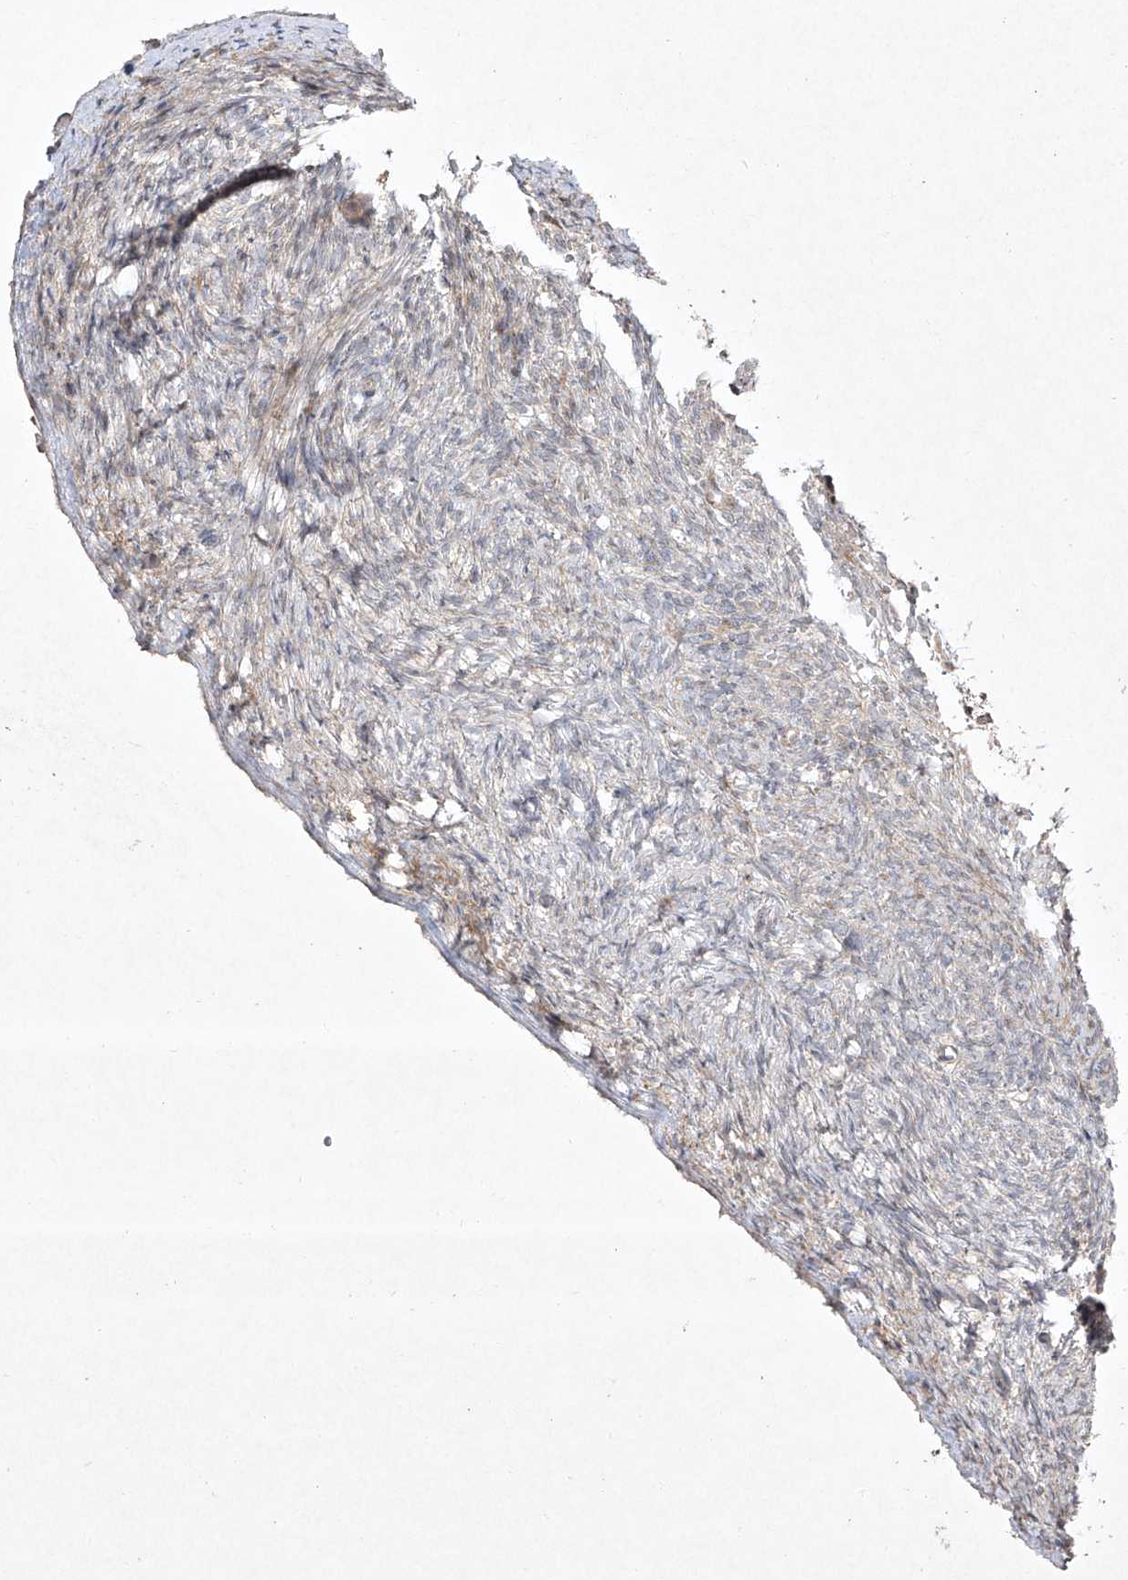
{"staining": {"intensity": "negative", "quantity": "none", "location": "none"}, "tissue": "ovary", "cell_type": "Ovarian stroma cells", "image_type": "normal", "snomed": [{"axis": "morphology", "description": "Normal tissue, NOS"}, {"axis": "topography", "description": "Ovary"}], "caption": "Histopathology image shows no significant protein staining in ovarian stroma cells of benign ovary.", "gene": "KDM1B", "patient": {"sex": "female", "age": 34}}